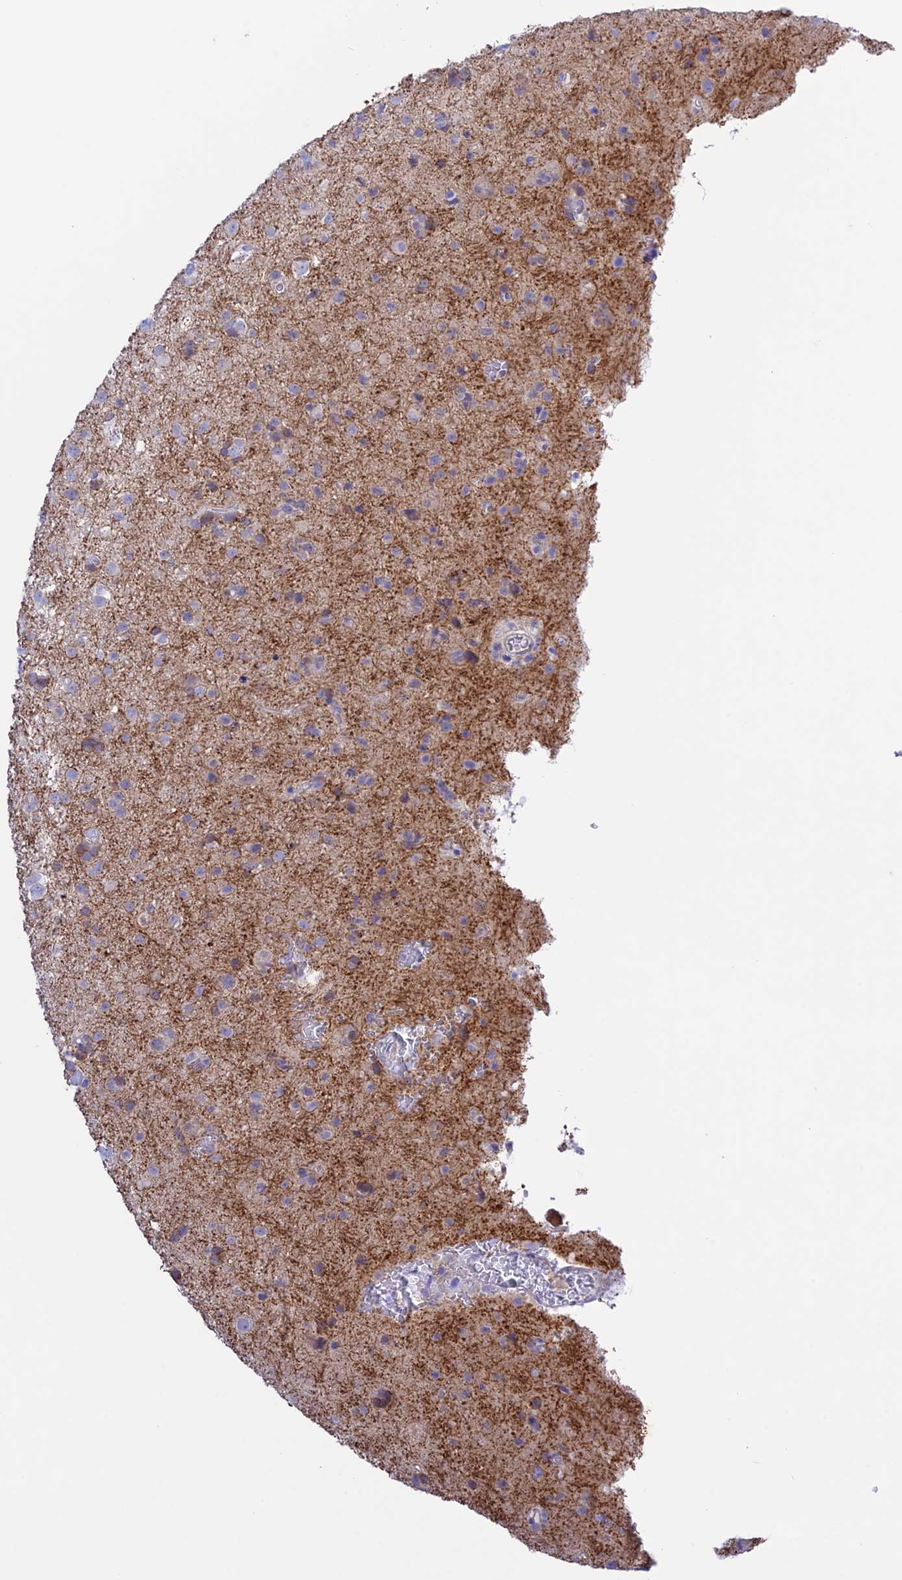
{"staining": {"intensity": "negative", "quantity": "none", "location": "none"}, "tissue": "glioma", "cell_type": "Tumor cells", "image_type": "cancer", "snomed": [{"axis": "morphology", "description": "Glioma, malignant, Low grade"}, {"axis": "topography", "description": "Brain"}], "caption": "The micrograph demonstrates no staining of tumor cells in glioma.", "gene": "CHSY3", "patient": {"sex": "male", "age": 65}}